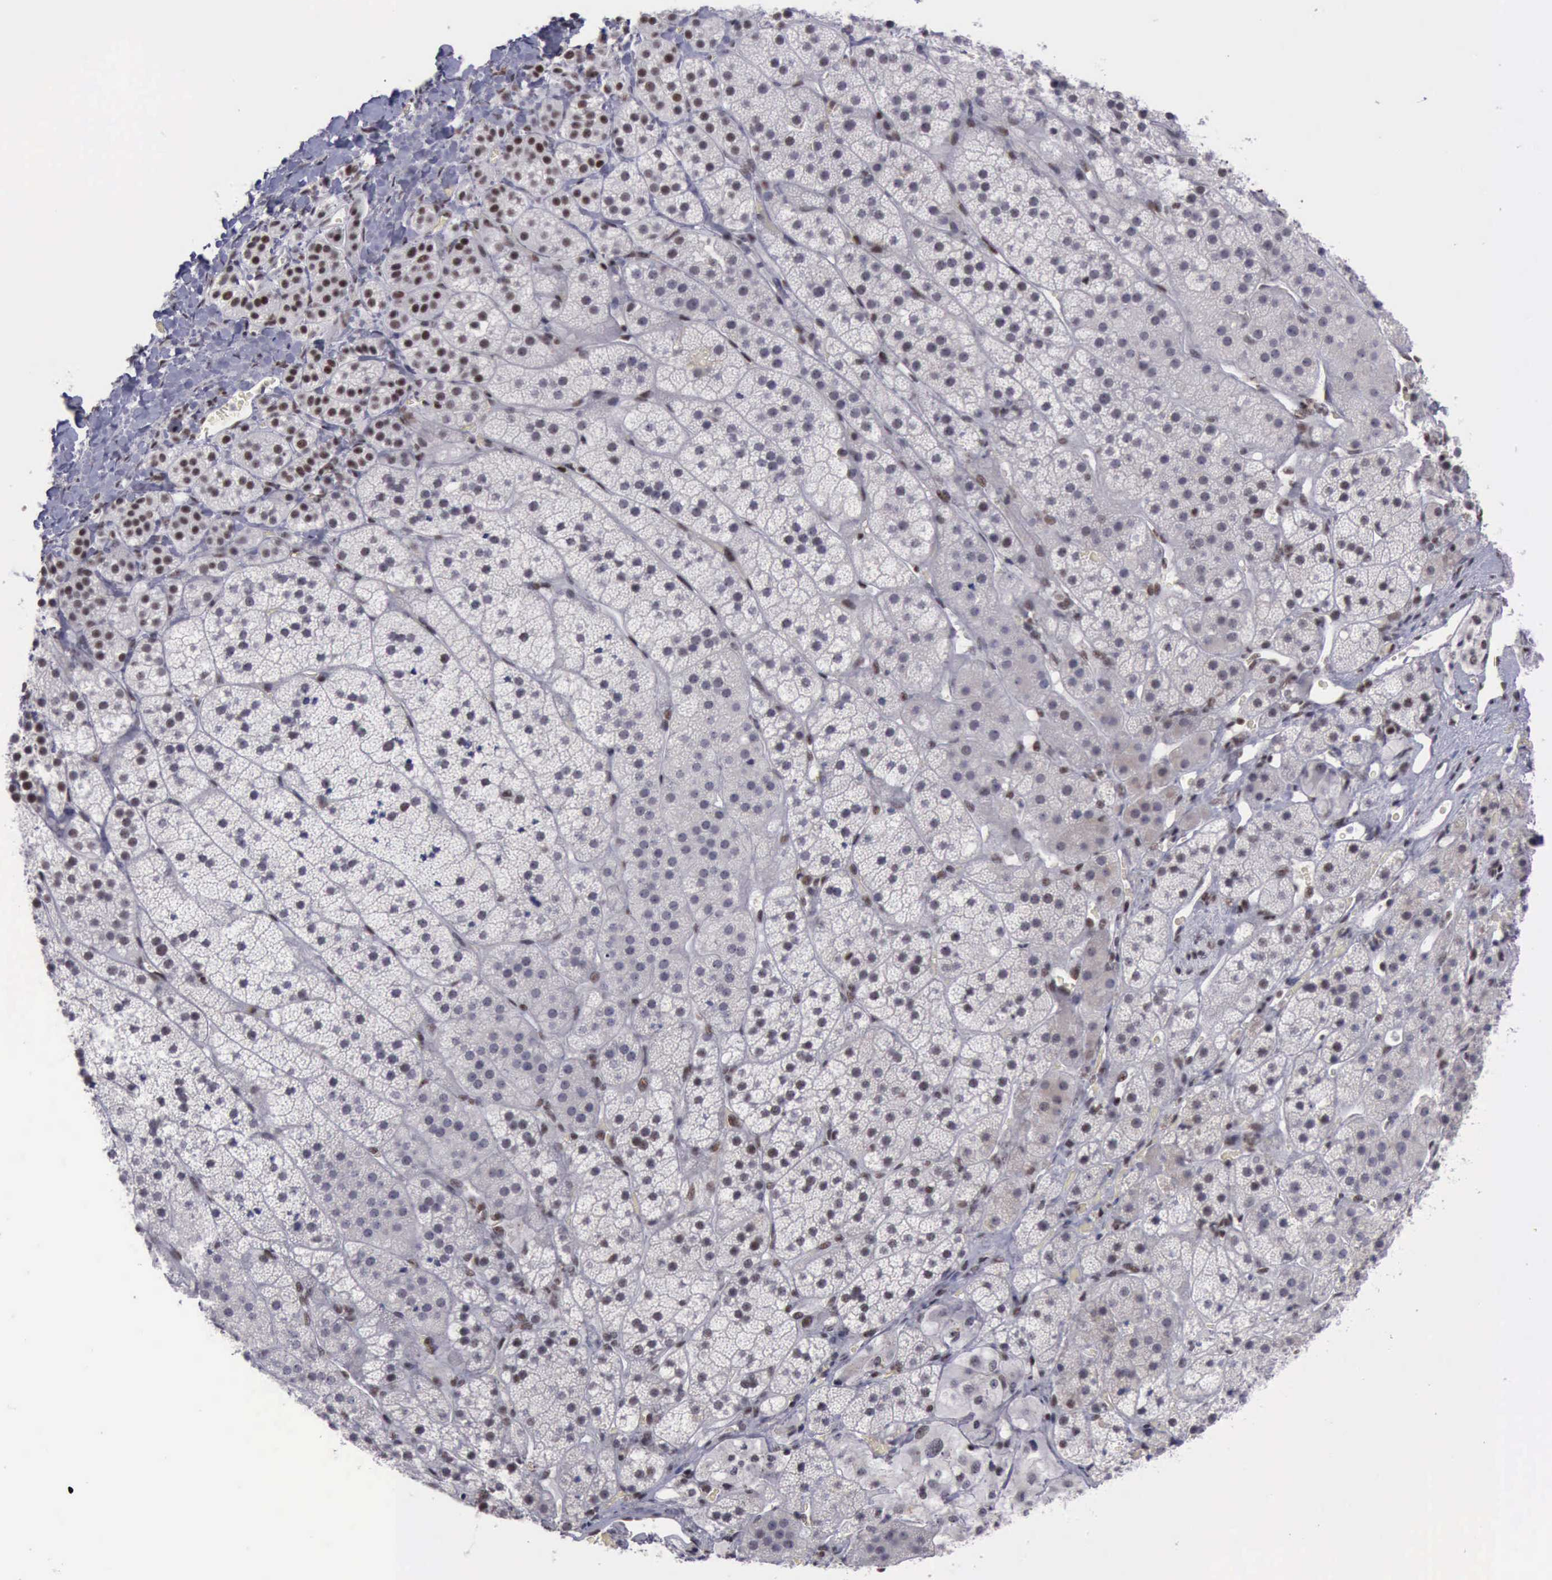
{"staining": {"intensity": "moderate", "quantity": "<25%", "location": "nuclear"}, "tissue": "adrenal gland", "cell_type": "Glandular cells", "image_type": "normal", "snomed": [{"axis": "morphology", "description": "Normal tissue, NOS"}, {"axis": "topography", "description": "Adrenal gland"}], "caption": "Protein expression by immunohistochemistry demonstrates moderate nuclear expression in approximately <25% of glandular cells in normal adrenal gland.", "gene": "YY1", "patient": {"sex": "female", "age": 44}}